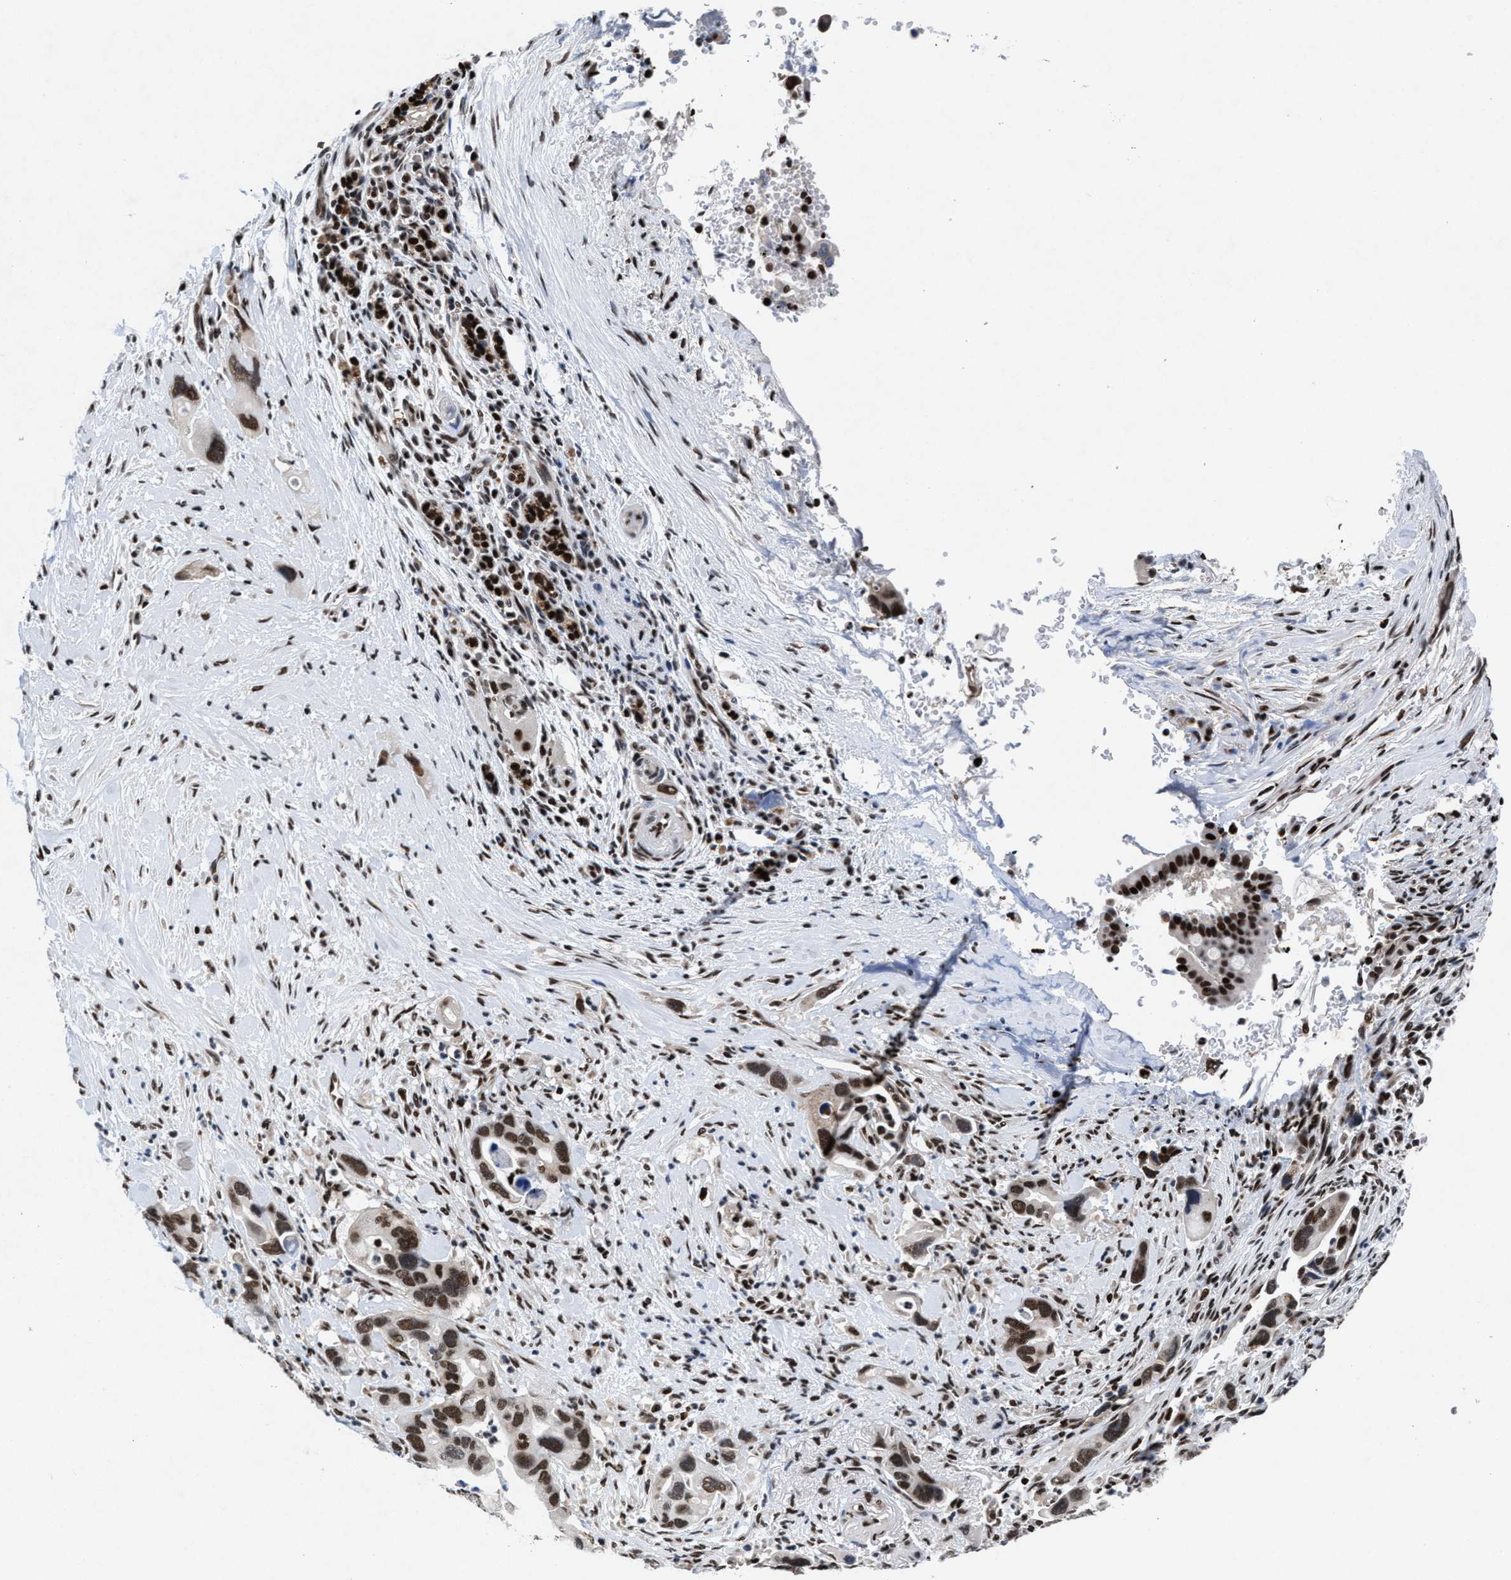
{"staining": {"intensity": "moderate", "quantity": ">75%", "location": "nuclear"}, "tissue": "pancreatic cancer", "cell_type": "Tumor cells", "image_type": "cancer", "snomed": [{"axis": "morphology", "description": "Adenocarcinoma, NOS"}, {"axis": "topography", "description": "Pancreas"}], "caption": "IHC image of neoplastic tissue: human pancreatic cancer stained using IHC shows medium levels of moderate protein expression localized specifically in the nuclear of tumor cells, appearing as a nuclear brown color.", "gene": "WDR81", "patient": {"sex": "female", "age": 70}}